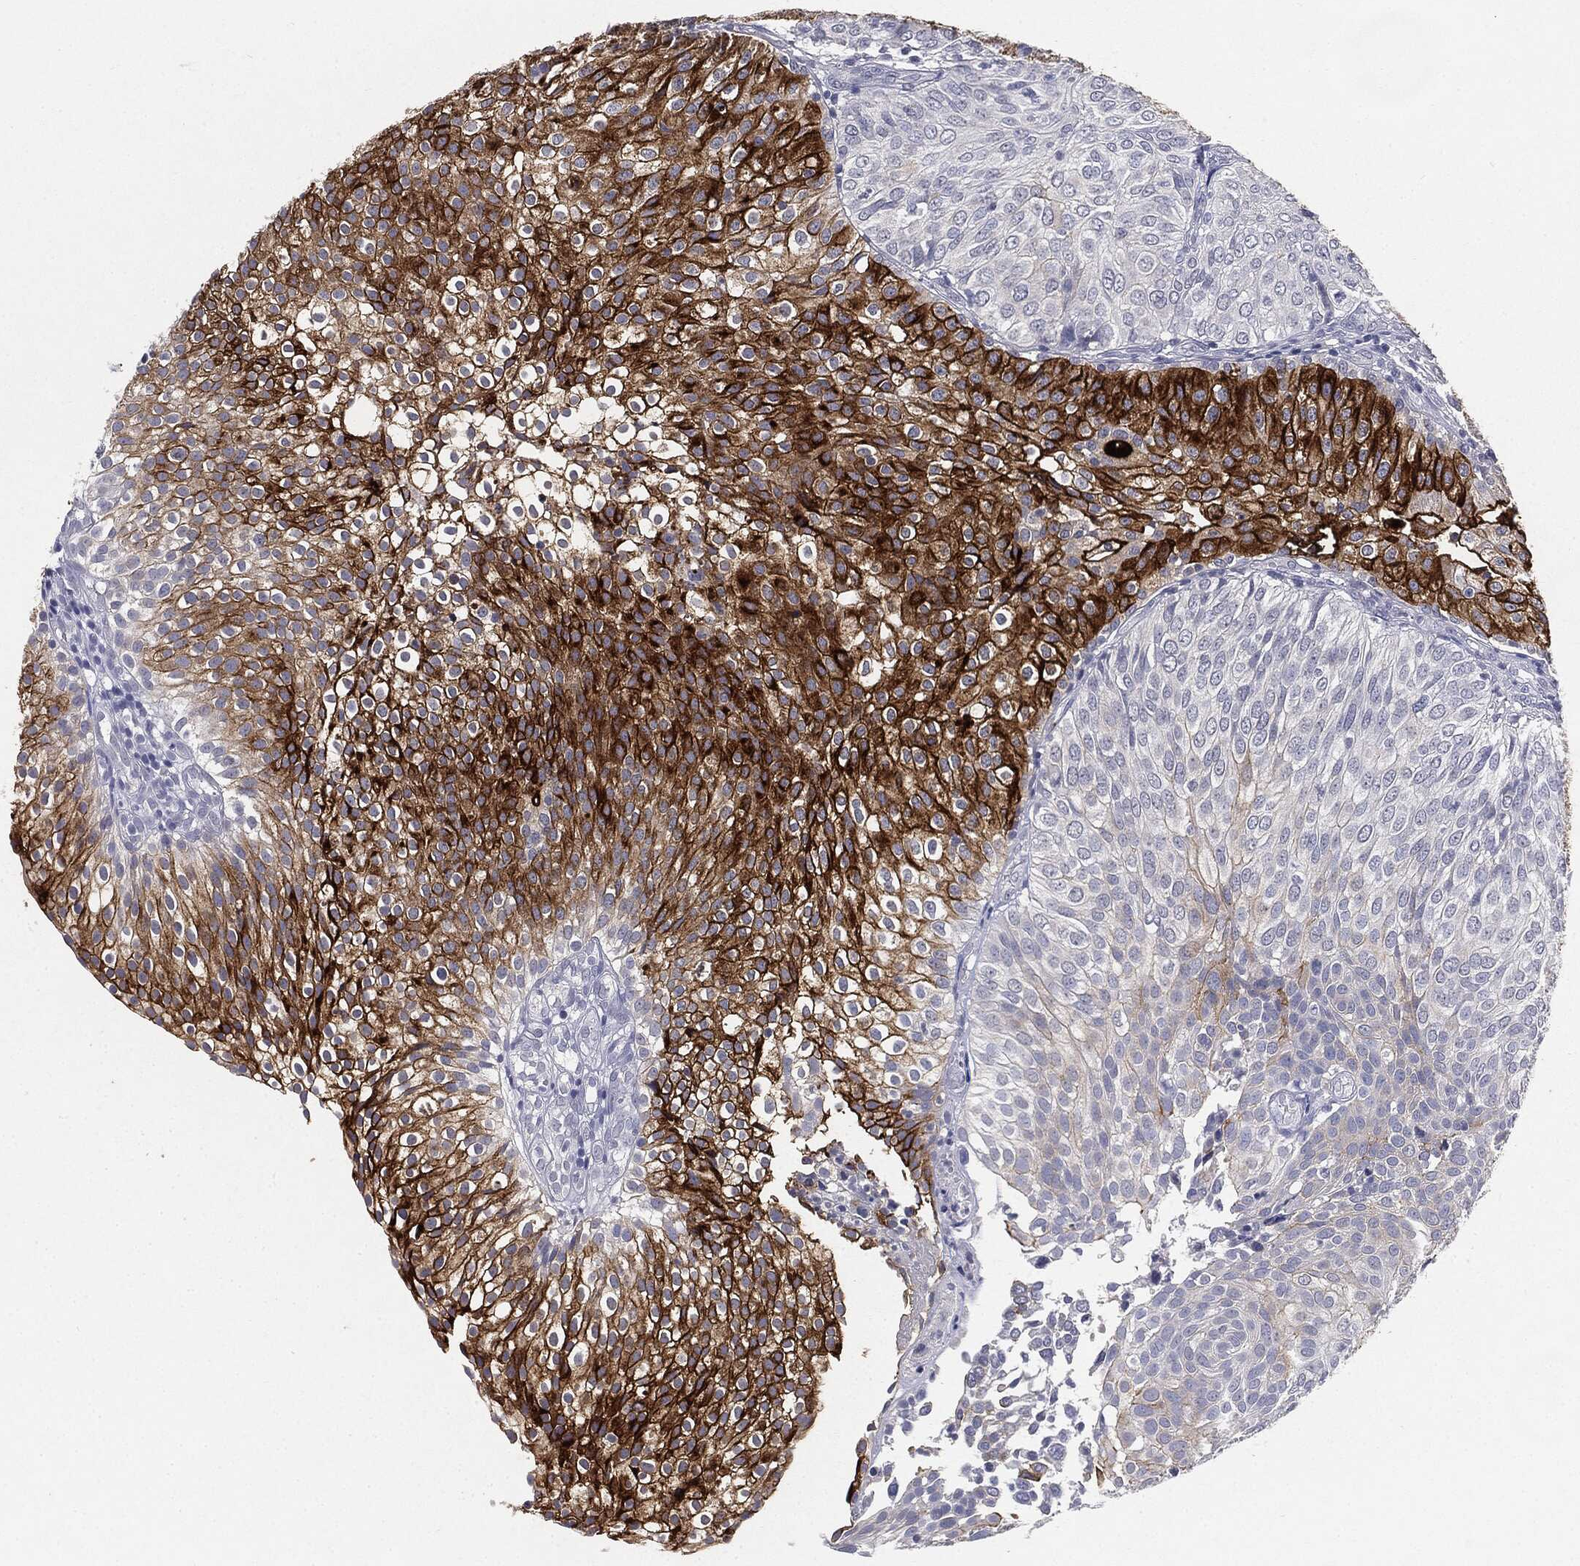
{"staining": {"intensity": "strong", "quantity": "25%-75%", "location": "cytoplasmic/membranous"}, "tissue": "urothelial cancer", "cell_type": "Tumor cells", "image_type": "cancer", "snomed": [{"axis": "morphology", "description": "Urothelial carcinoma, High grade"}, {"axis": "topography", "description": "Urinary bladder"}], "caption": "Protein expression analysis of urothelial cancer demonstrates strong cytoplasmic/membranous positivity in about 25%-75% of tumor cells. Nuclei are stained in blue.", "gene": "MUC1", "patient": {"sex": "female", "age": 79}}